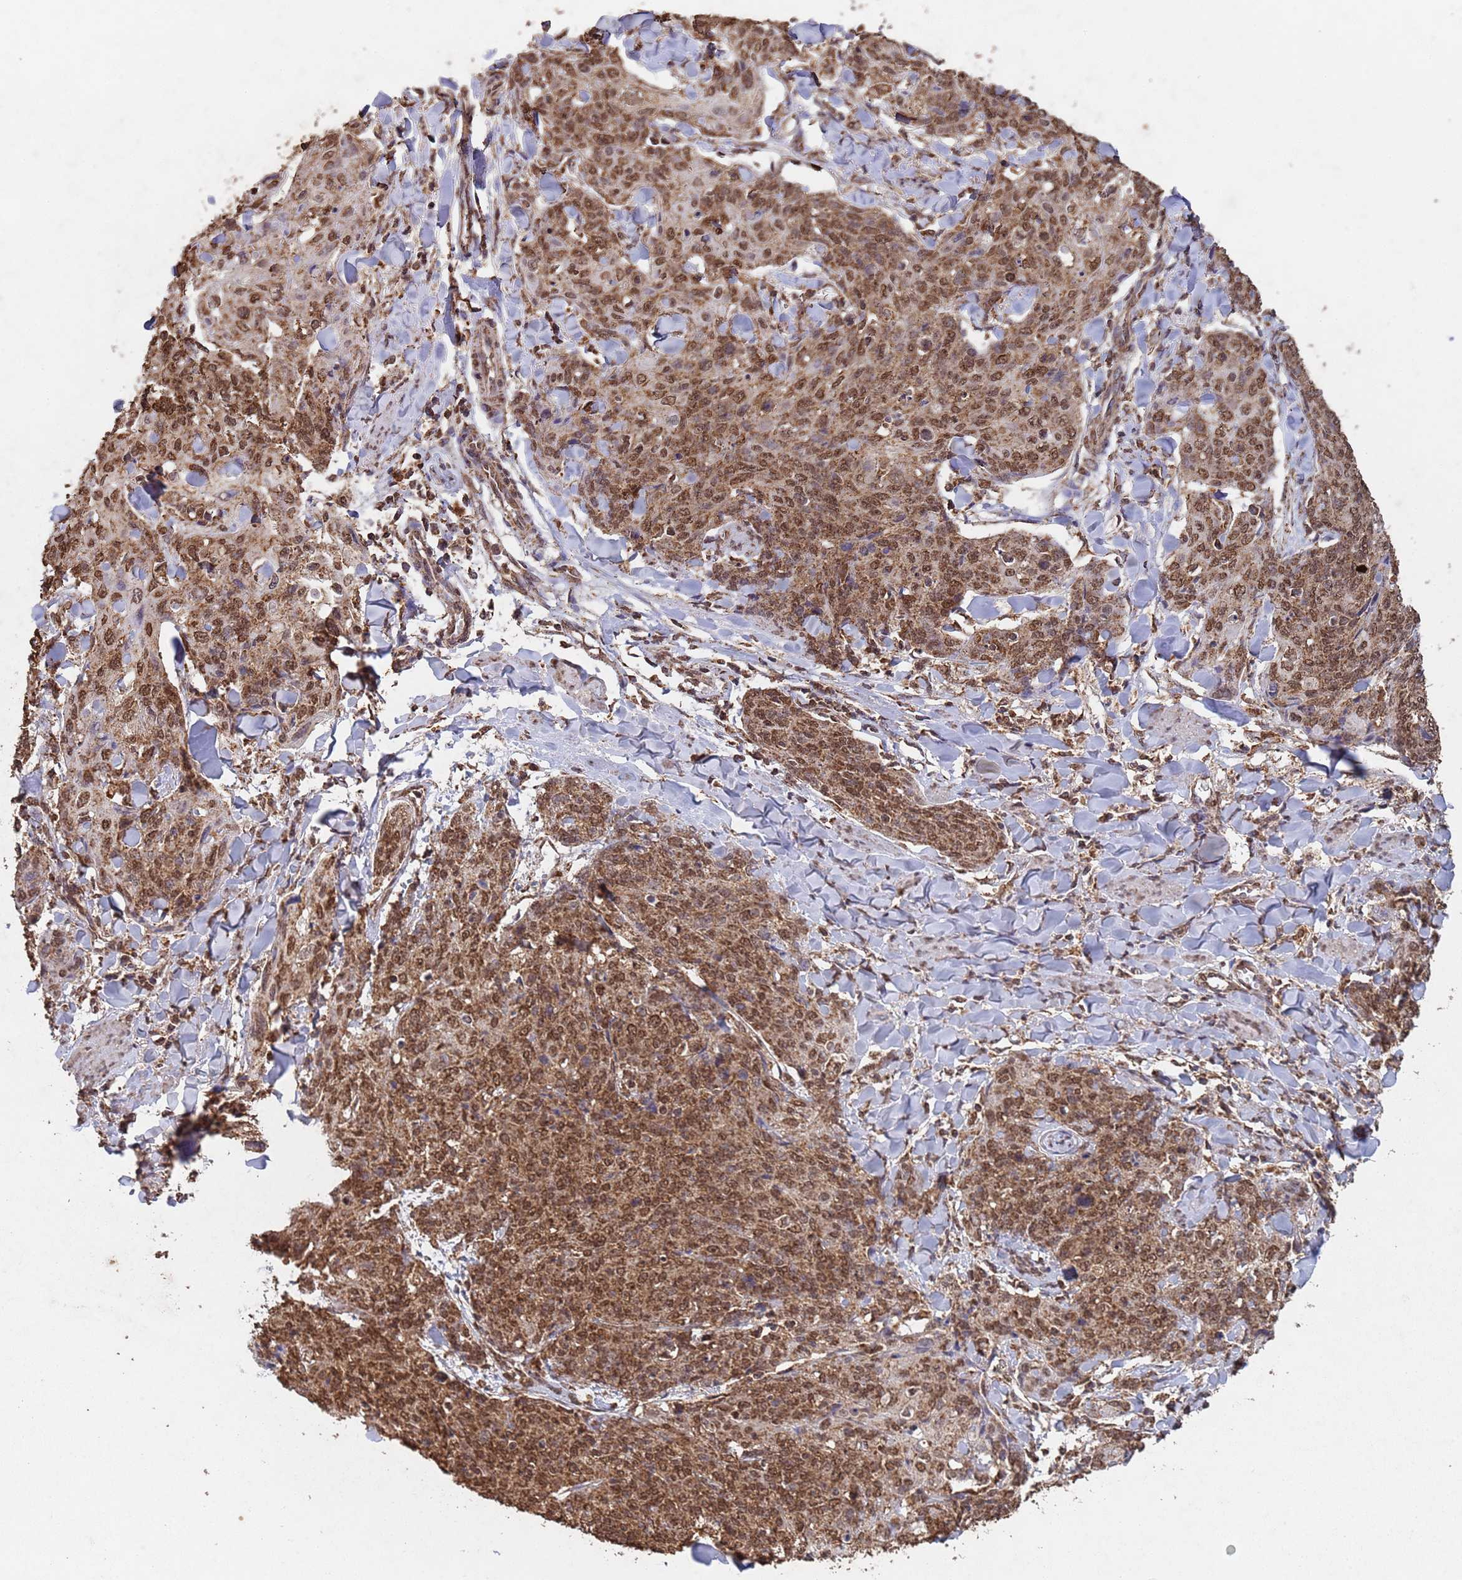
{"staining": {"intensity": "moderate", "quantity": ">75%", "location": "cytoplasmic/membranous,nuclear"}, "tissue": "skin cancer", "cell_type": "Tumor cells", "image_type": "cancer", "snomed": [{"axis": "morphology", "description": "Squamous cell carcinoma, NOS"}, {"axis": "topography", "description": "Skin"}, {"axis": "topography", "description": "Vulva"}], "caption": "Immunohistochemistry (IHC) photomicrograph of neoplastic tissue: human skin cancer (squamous cell carcinoma) stained using immunohistochemistry shows medium levels of moderate protein expression localized specifically in the cytoplasmic/membranous and nuclear of tumor cells, appearing as a cytoplasmic/membranous and nuclear brown color.", "gene": "HDAC10", "patient": {"sex": "female", "age": 85}}